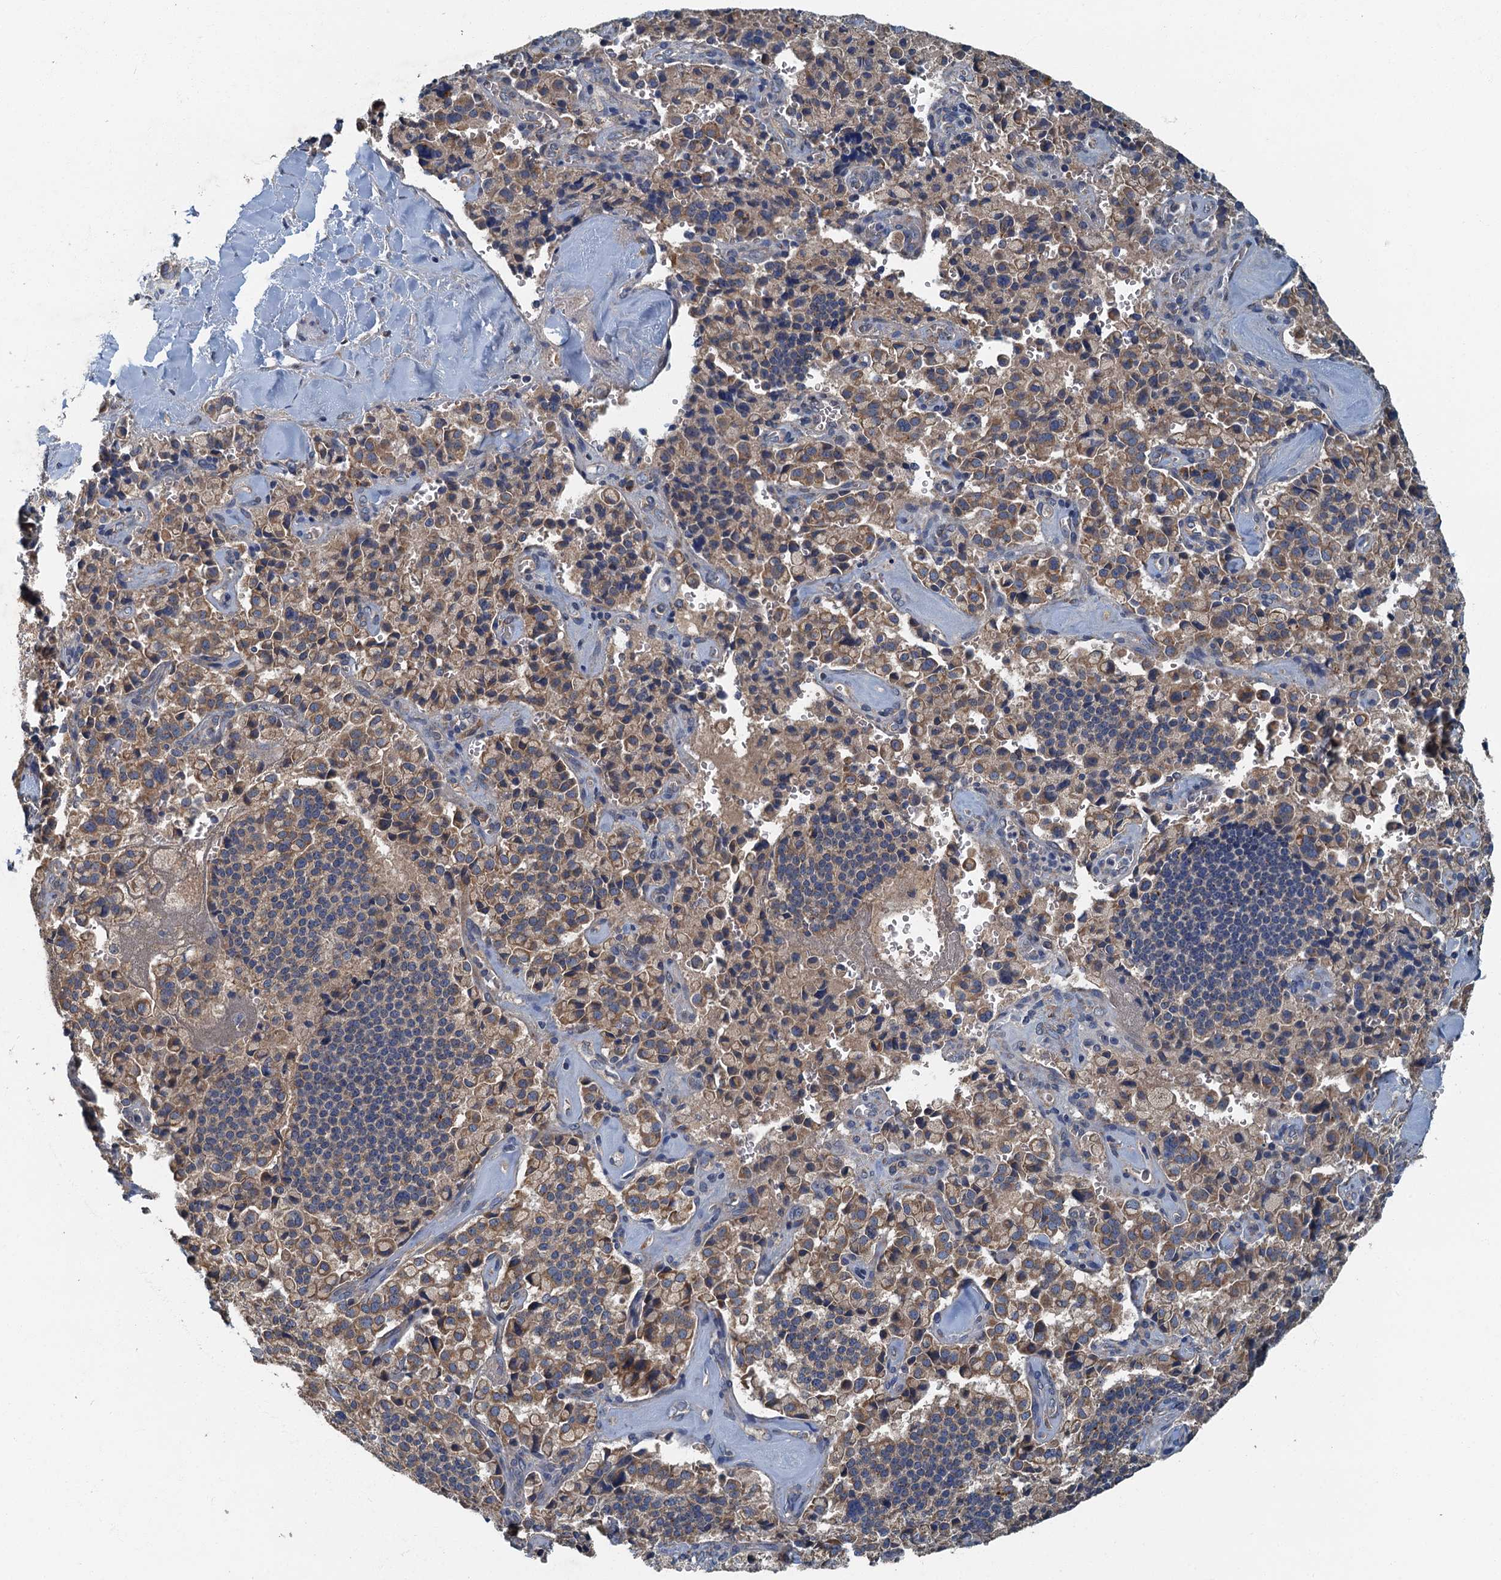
{"staining": {"intensity": "weak", "quantity": ">75%", "location": "cytoplasmic/membranous"}, "tissue": "pancreatic cancer", "cell_type": "Tumor cells", "image_type": "cancer", "snomed": [{"axis": "morphology", "description": "Adenocarcinoma, NOS"}, {"axis": "topography", "description": "Pancreas"}], "caption": "IHC of pancreatic cancer shows low levels of weak cytoplasmic/membranous positivity in about >75% of tumor cells.", "gene": "DDX49", "patient": {"sex": "male", "age": 65}}